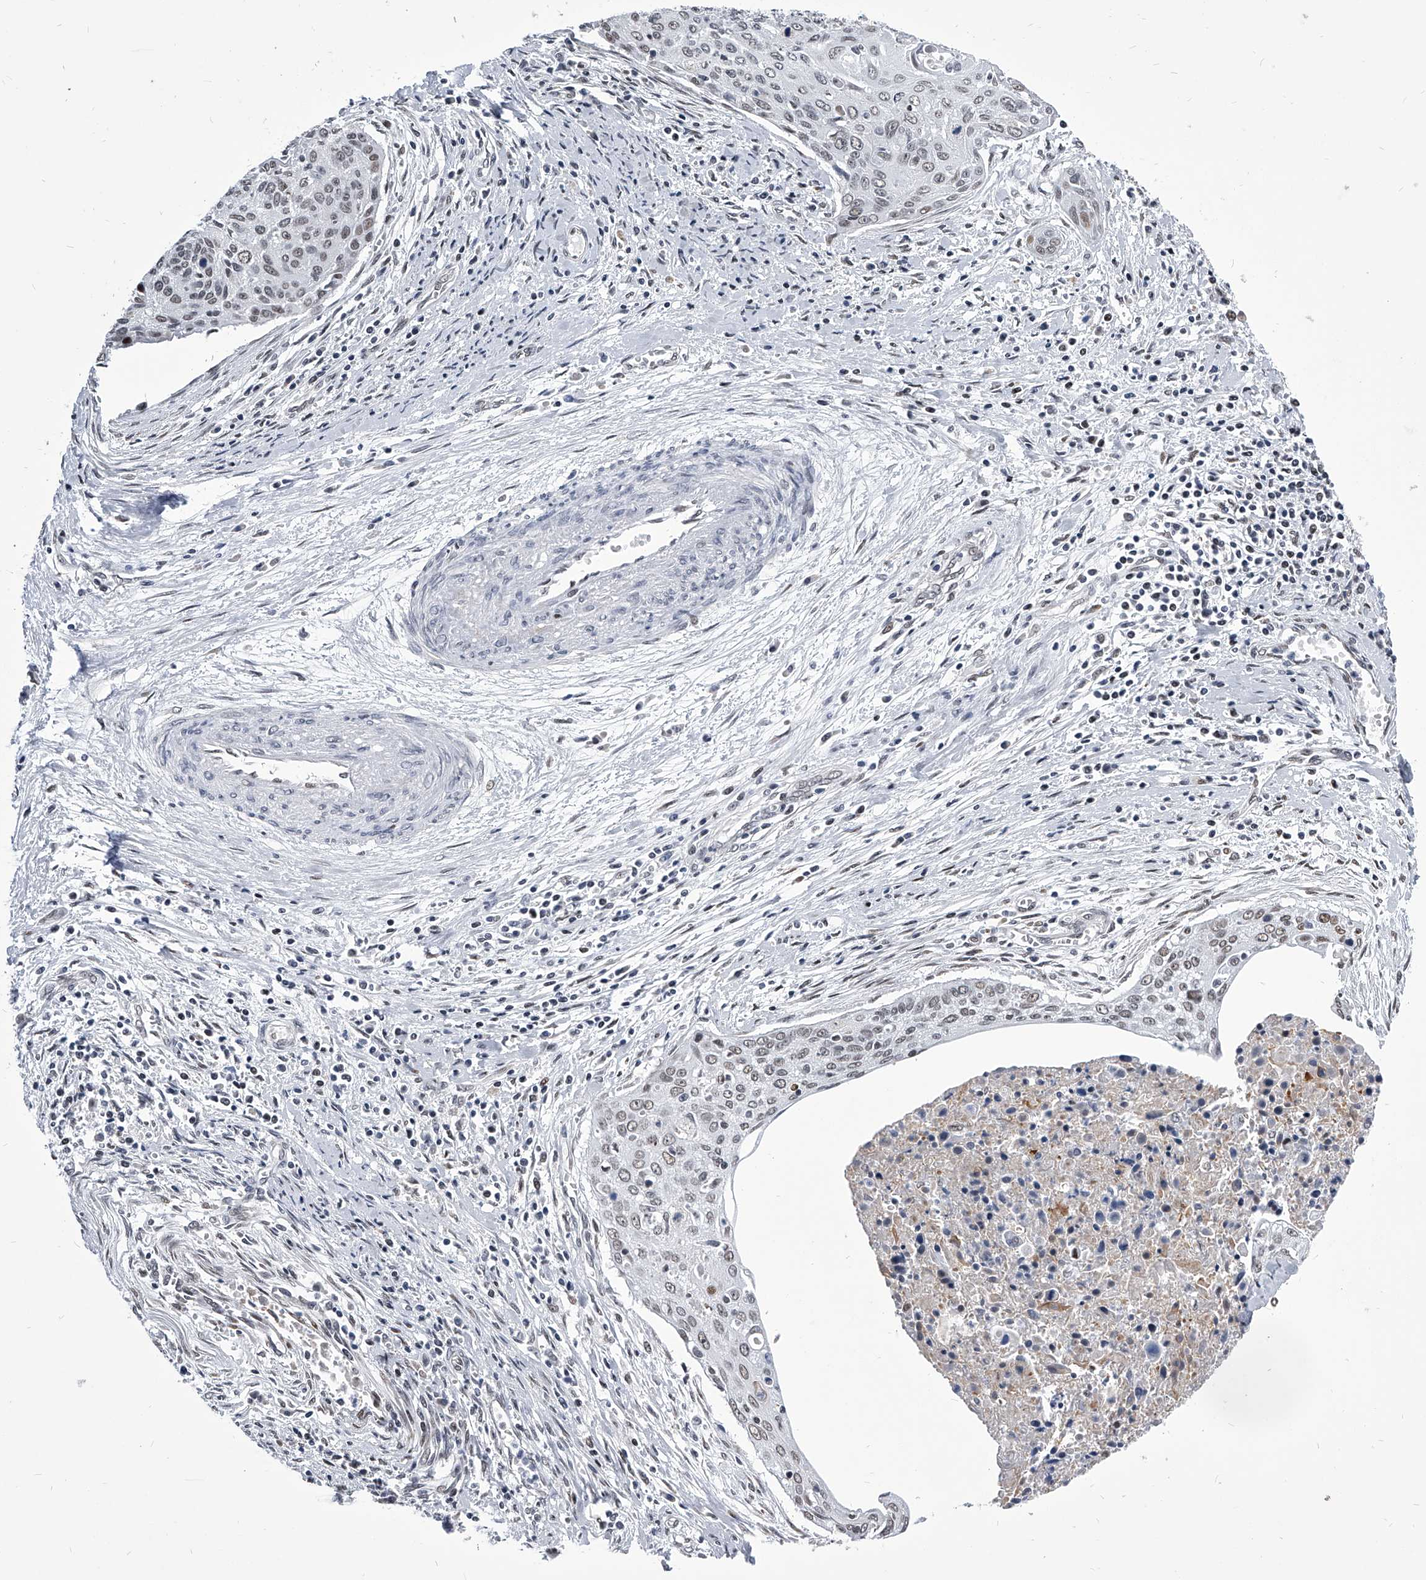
{"staining": {"intensity": "weak", "quantity": "<25%", "location": "nuclear"}, "tissue": "cervical cancer", "cell_type": "Tumor cells", "image_type": "cancer", "snomed": [{"axis": "morphology", "description": "Squamous cell carcinoma, NOS"}, {"axis": "topography", "description": "Cervix"}], "caption": "Squamous cell carcinoma (cervical) stained for a protein using immunohistochemistry shows no staining tumor cells.", "gene": "CMTR1", "patient": {"sex": "female", "age": 55}}